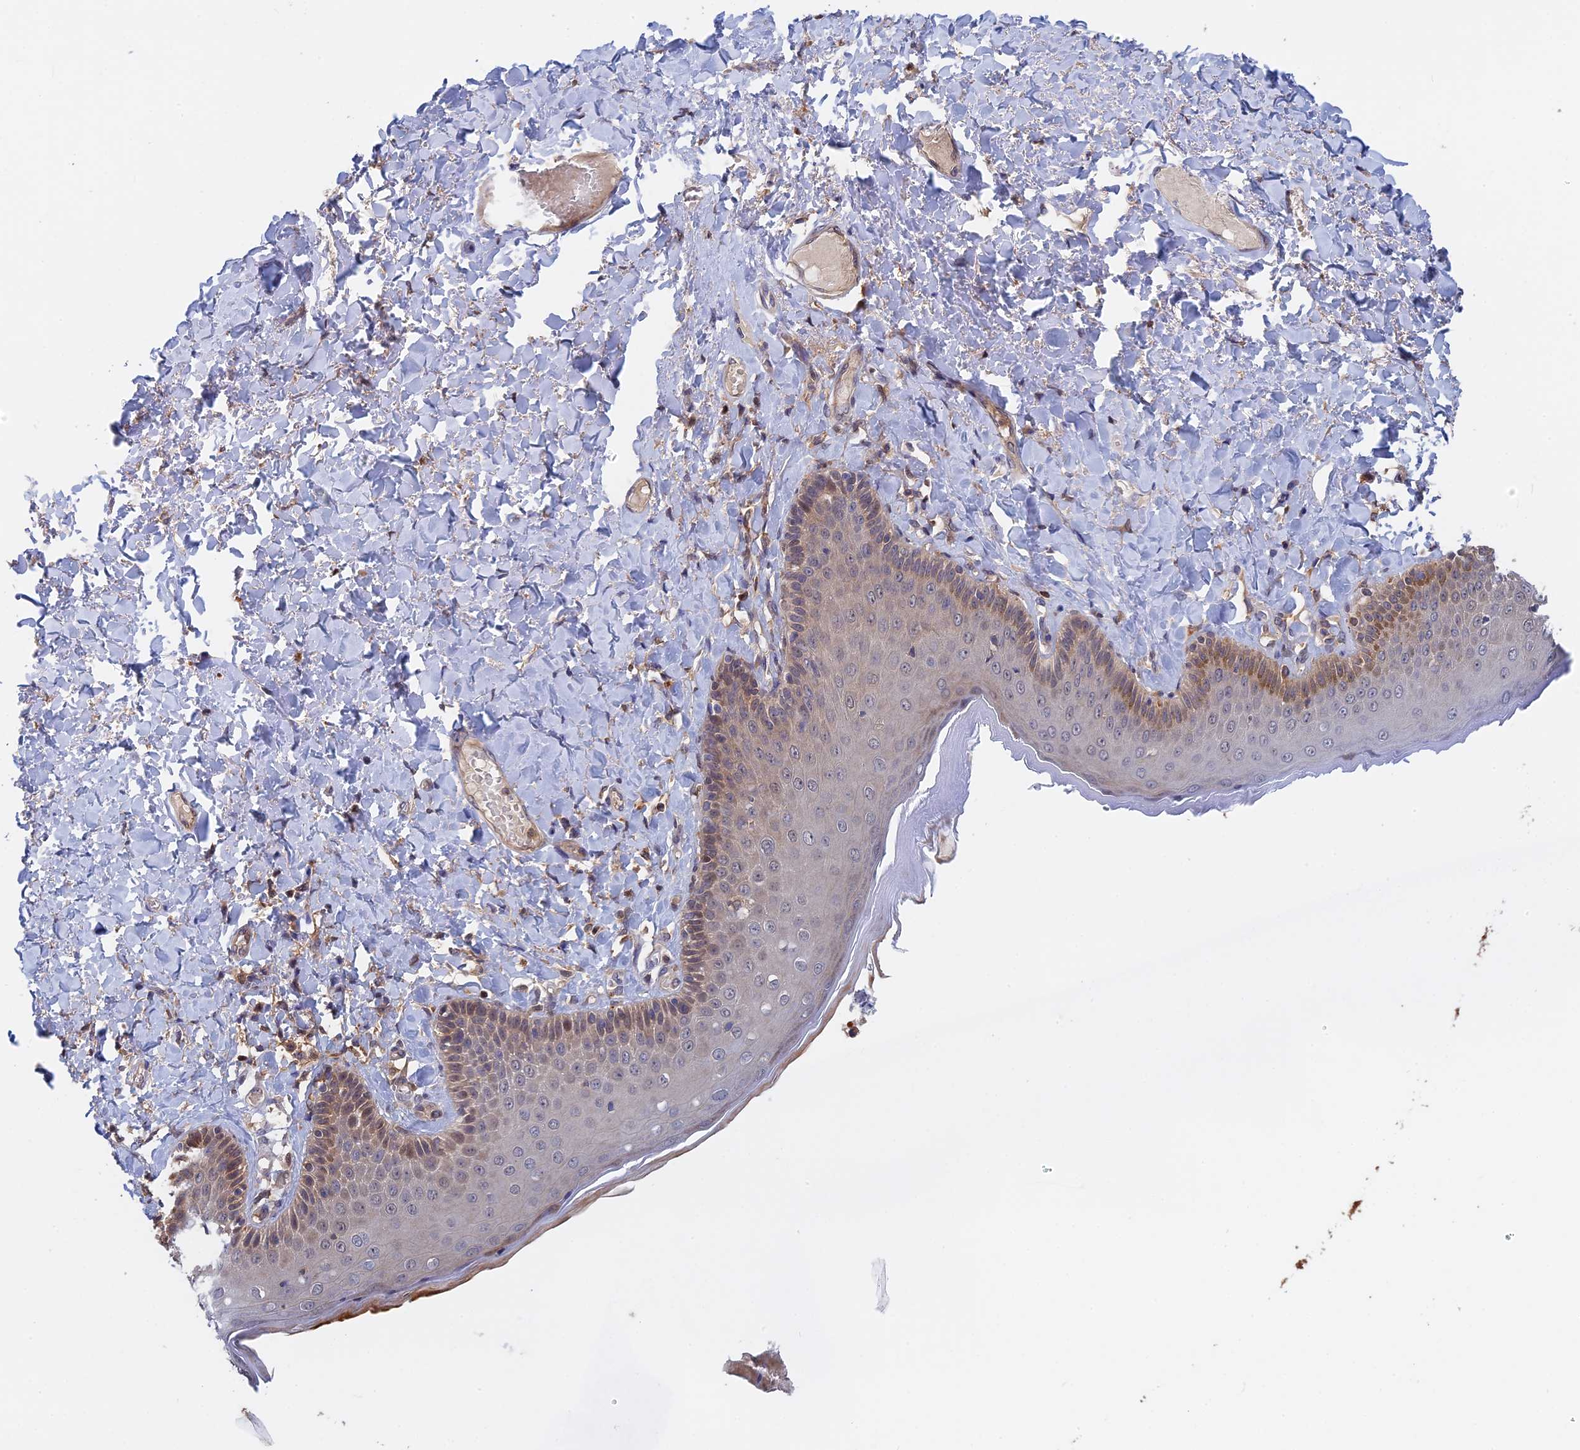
{"staining": {"intensity": "moderate", "quantity": "25%-75%", "location": "cytoplasmic/membranous"}, "tissue": "skin", "cell_type": "Epidermal cells", "image_type": "normal", "snomed": [{"axis": "morphology", "description": "Normal tissue, NOS"}, {"axis": "topography", "description": "Anal"}], "caption": "A photomicrograph showing moderate cytoplasmic/membranous positivity in about 25%-75% of epidermal cells in benign skin, as visualized by brown immunohistochemical staining.", "gene": "BLVRA", "patient": {"sex": "male", "age": 69}}